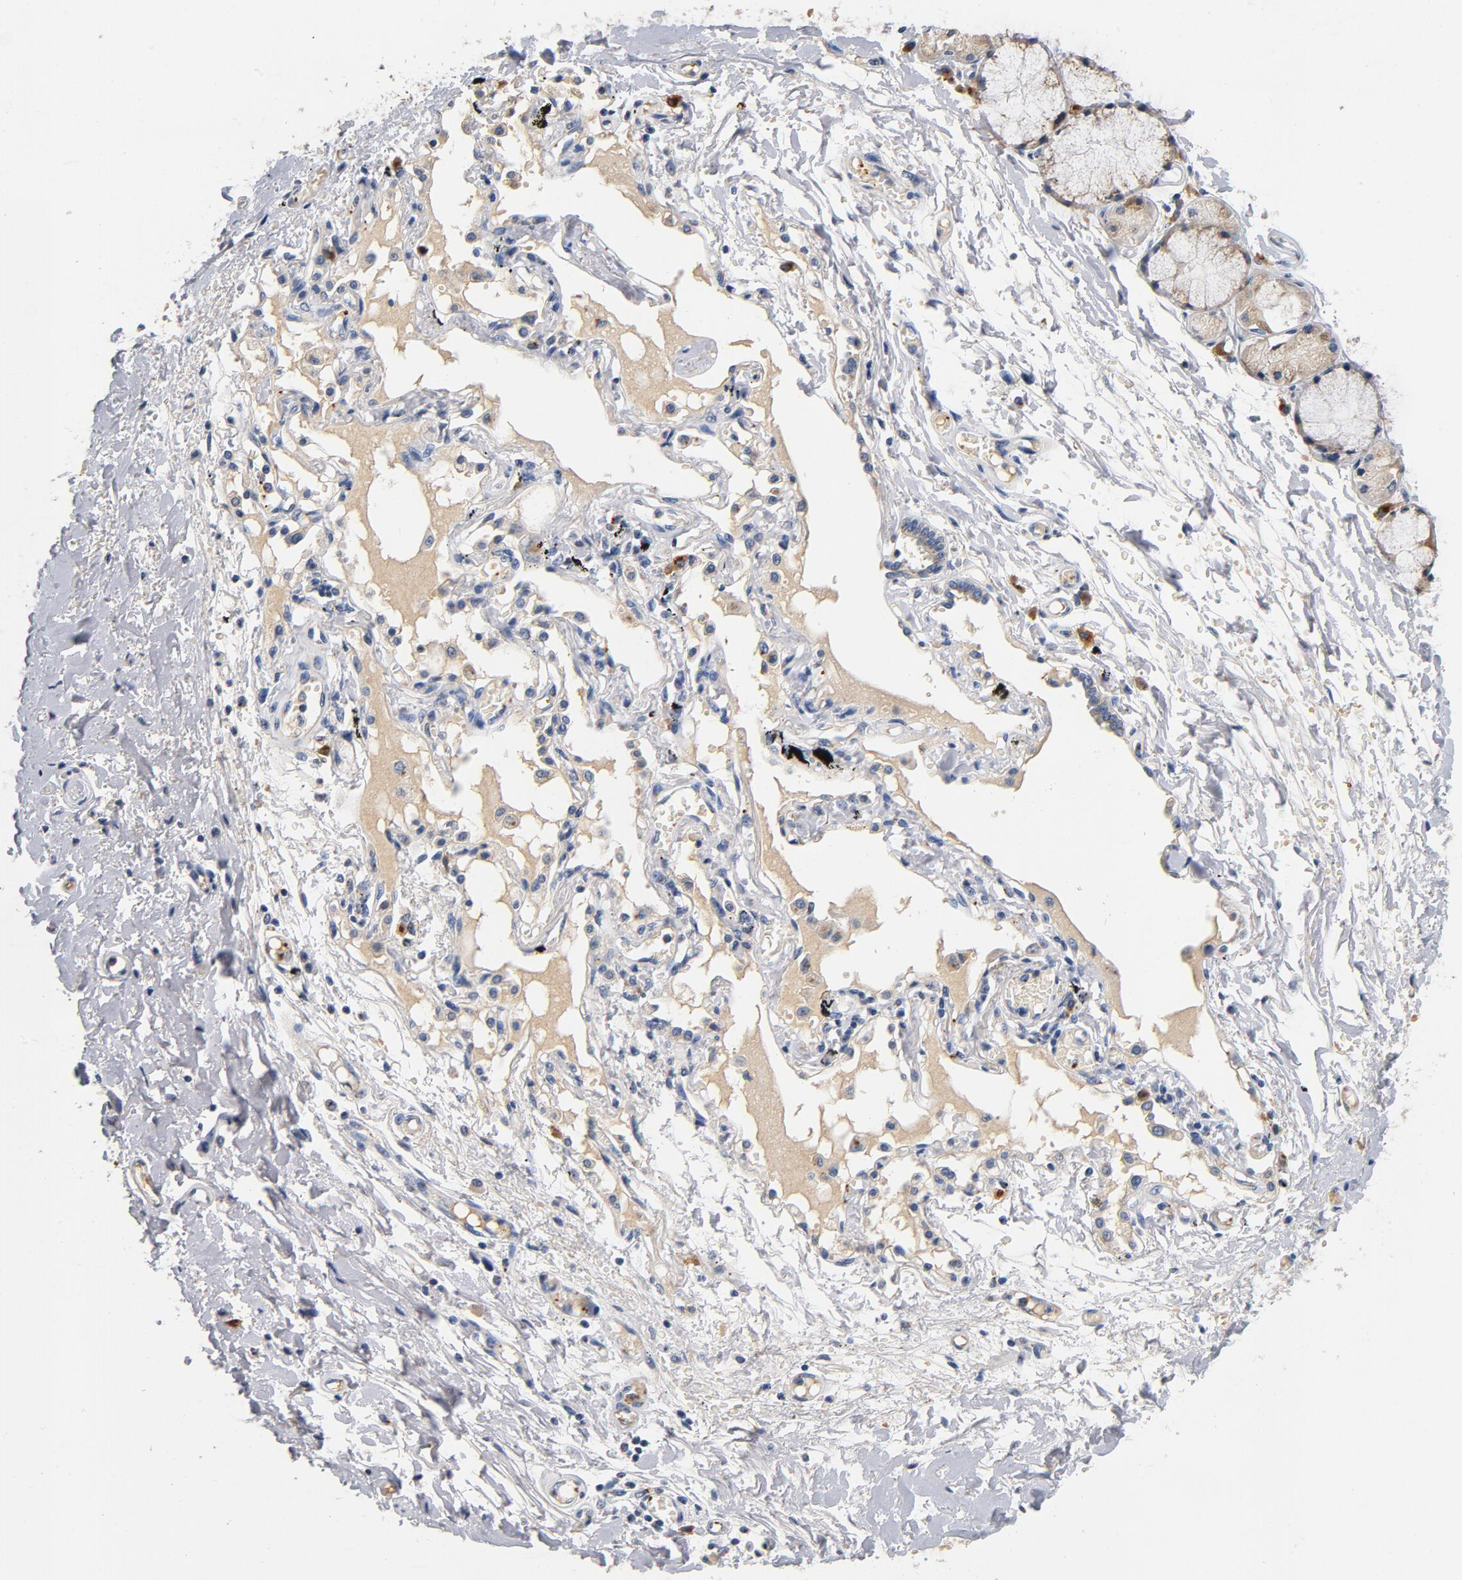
{"staining": {"intensity": "weak", "quantity": "25%-75%", "location": "cytoplasmic/membranous"}, "tissue": "bronchus", "cell_type": "Respiratory epithelial cells", "image_type": "normal", "snomed": [{"axis": "morphology", "description": "Normal tissue, NOS"}, {"axis": "topography", "description": "Bronchus"}, {"axis": "topography", "description": "Lung"}], "caption": "A low amount of weak cytoplasmic/membranous expression is appreciated in about 25%-75% of respiratory epithelial cells in unremarkable bronchus.", "gene": "LMAN2", "patient": {"sex": "female", "age": 56}}